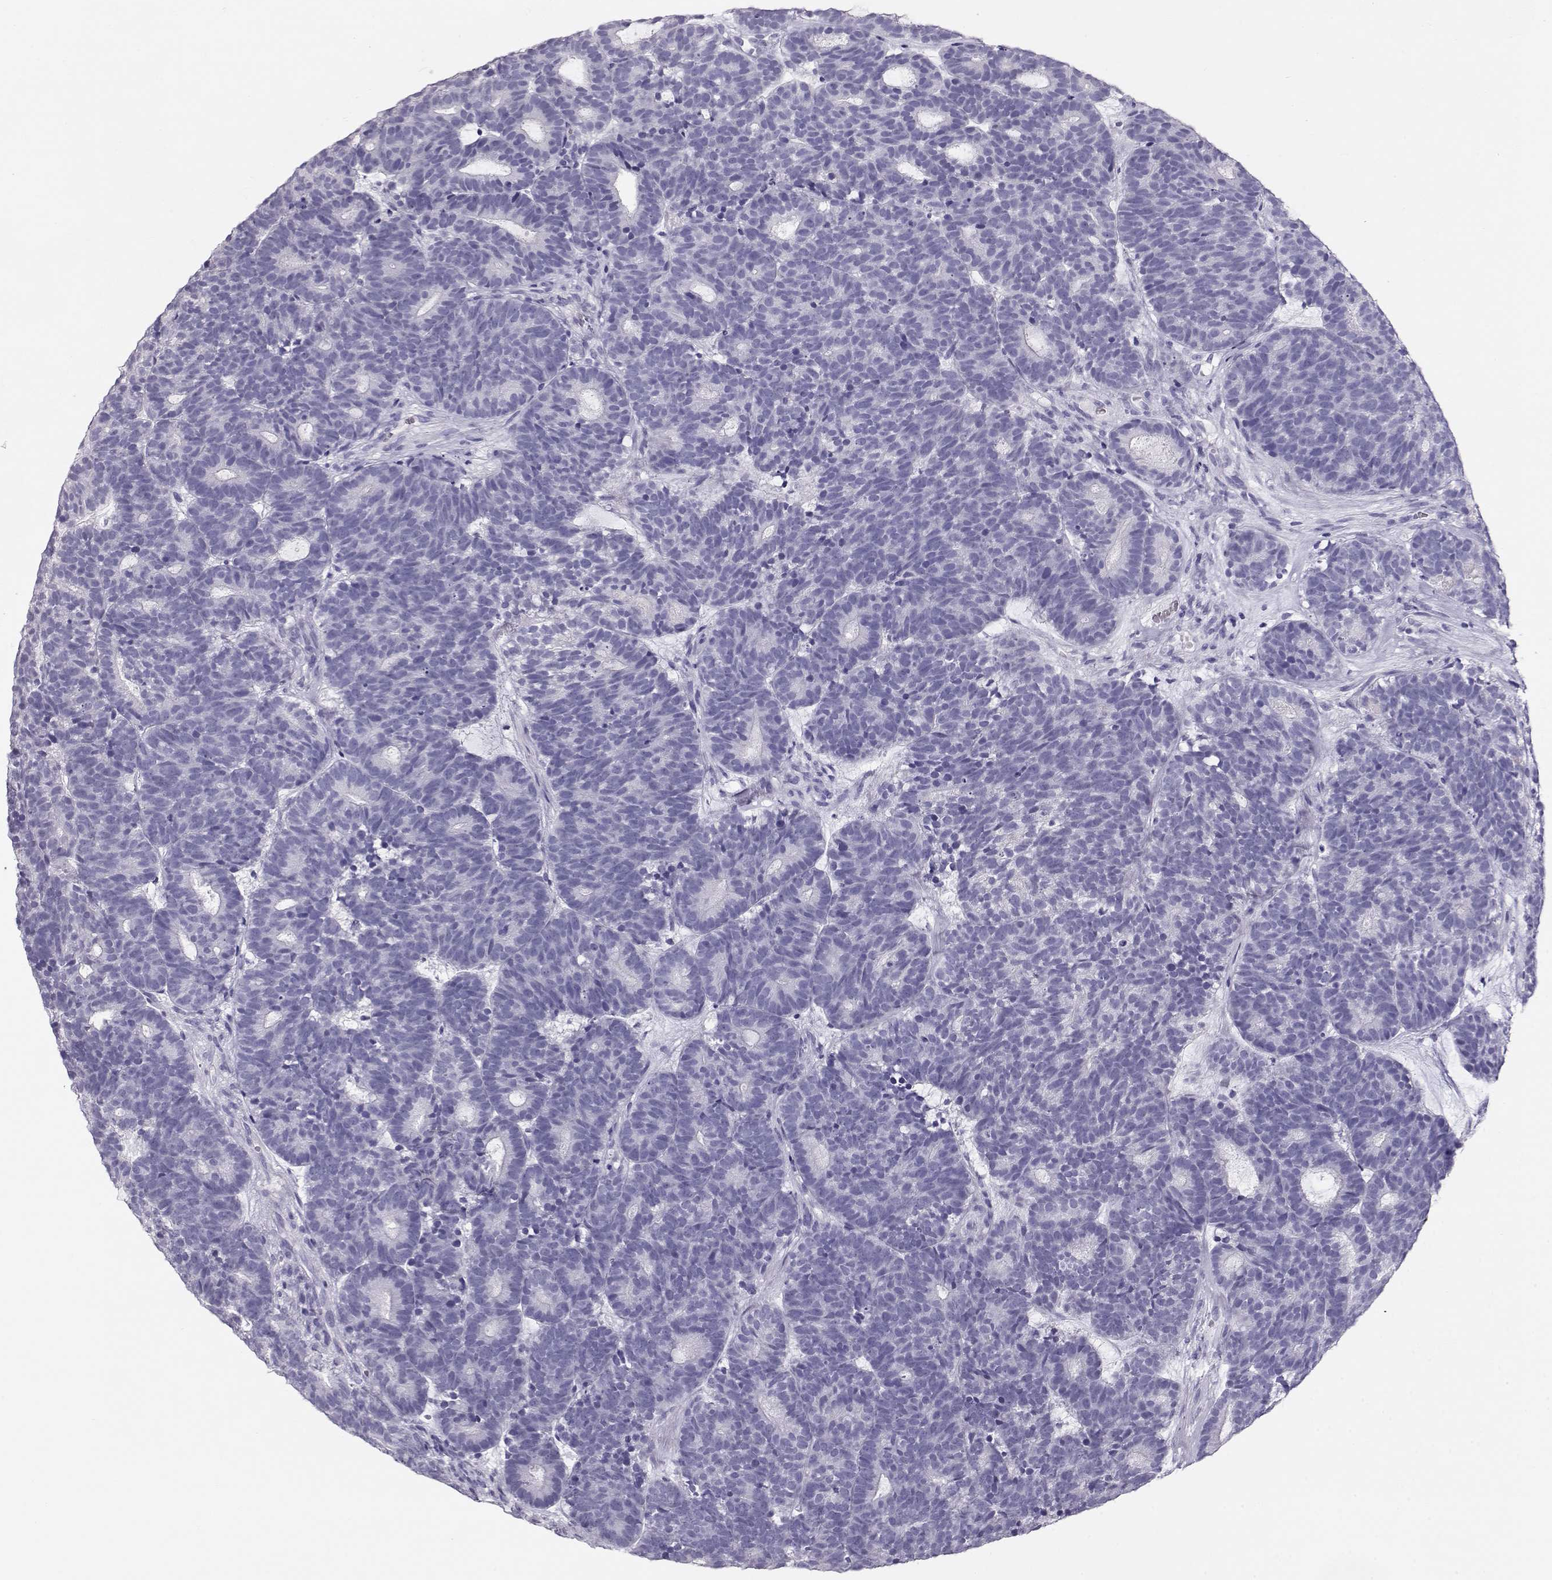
{"staining": {"intensity": "negative", "quantity": "none", "location": "none"}, "tissue": "head and neck cancer", "cell_type": "Tumor cells", "image_type": "cancer", "snomed": [{"axis": "morphology", "description": "Adenocarcinoma, NOS"}, {"axis": "topography", "description": "Head-Neck"}], "caption": "Immunohistochemistry (IHC) of head and neck adenocarcinoma displays no expression in tumor cells.", "gene": "ACTN2", "patient": {"sex": "female", "age": 81}}